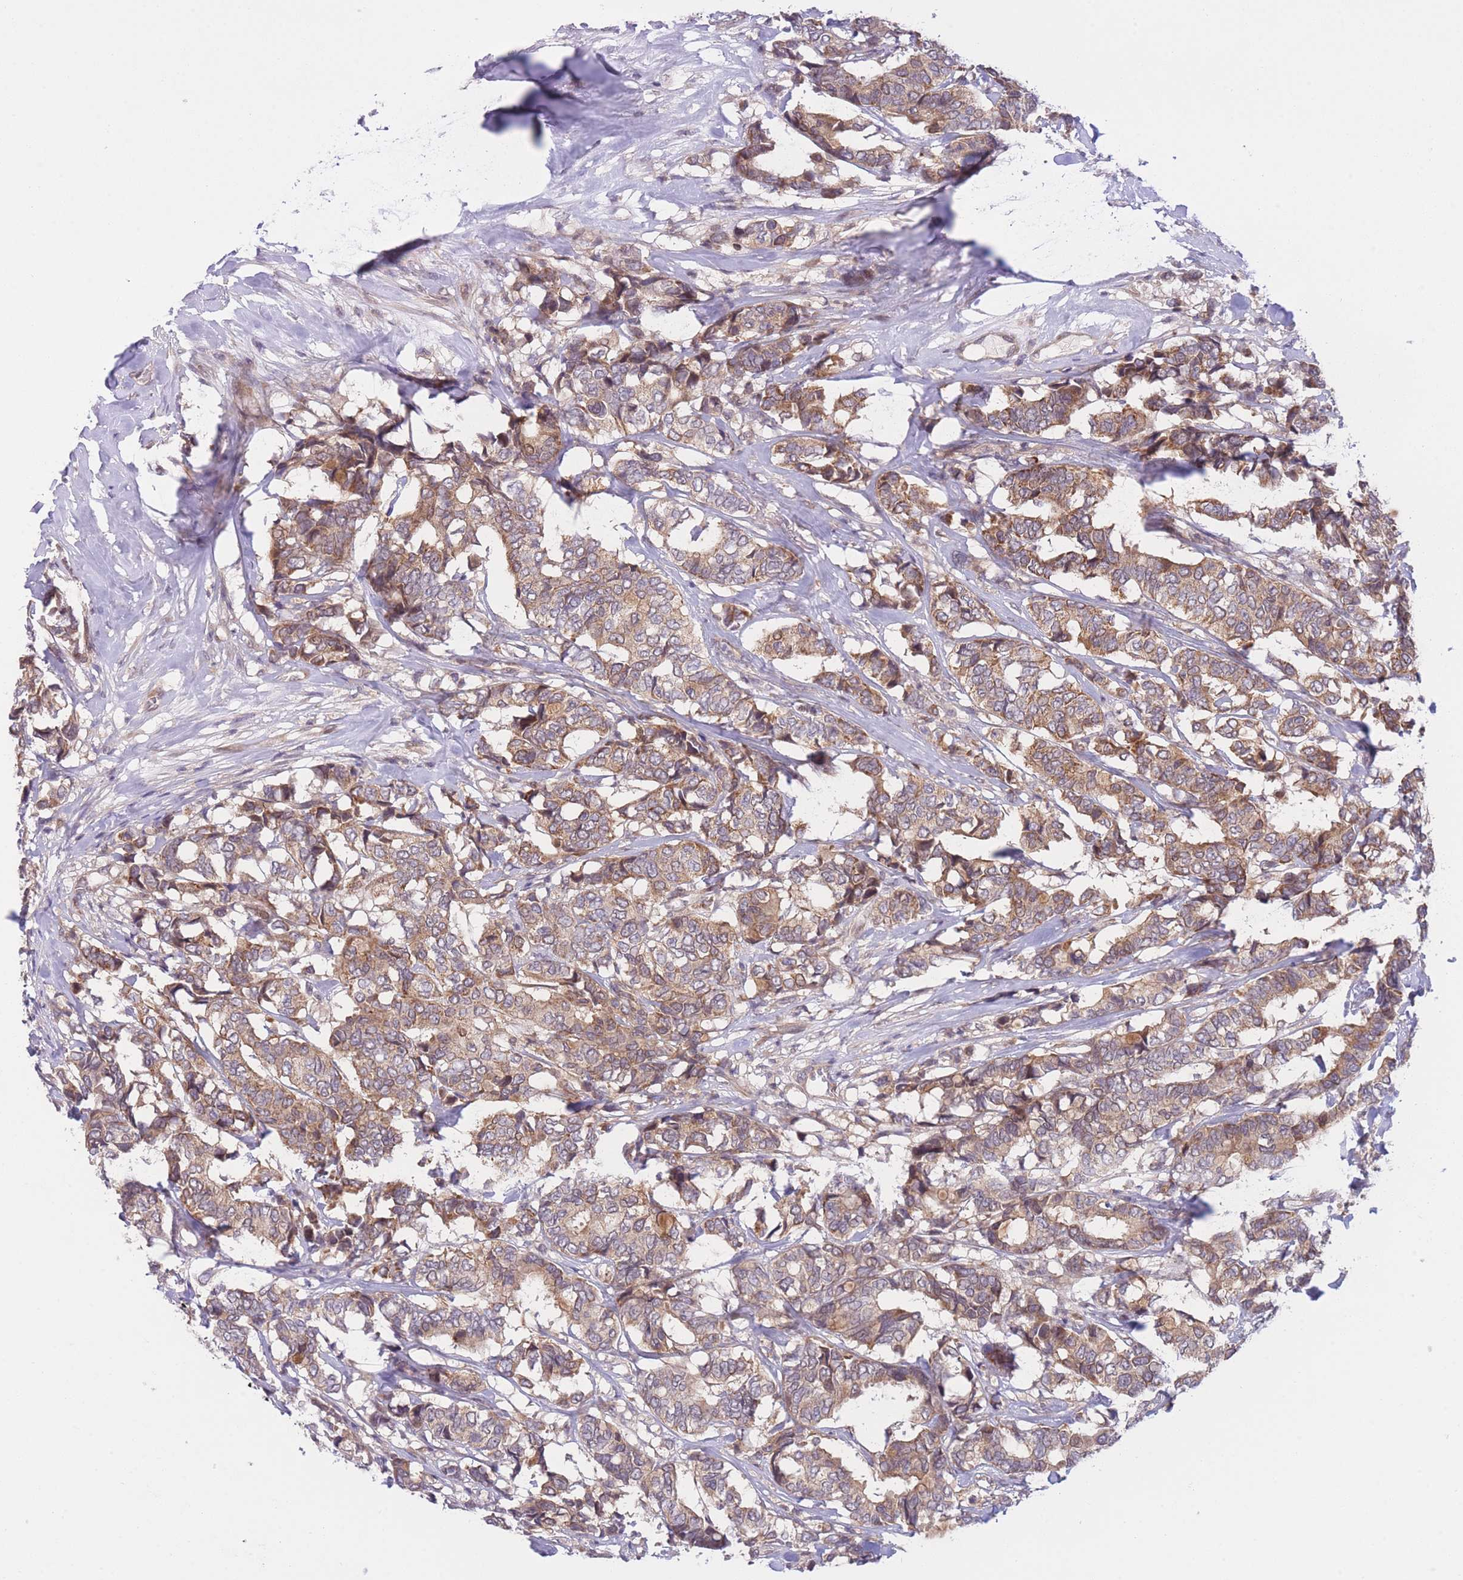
{"staining": {"intensity": "moderate", "quantity": ">75%", "location": "cytoplasmic/membranous"}, "tissue": "breast cancer", "cell_type": "Tumor cells", "image_type": "cancer", "snomed": [{"axis": "morphology", "description": "Duct carcinoma"}, {"axis": "topography", "description": "Breast"}], "caption": "Tumor cells show medium levels of moderate cytoplasmic/membranous positivity in about >75% of cells in human invasive ductal carcinoma (breast).", "gene": "CDC25B", "patient": {"sex": "female", "age": 87}}